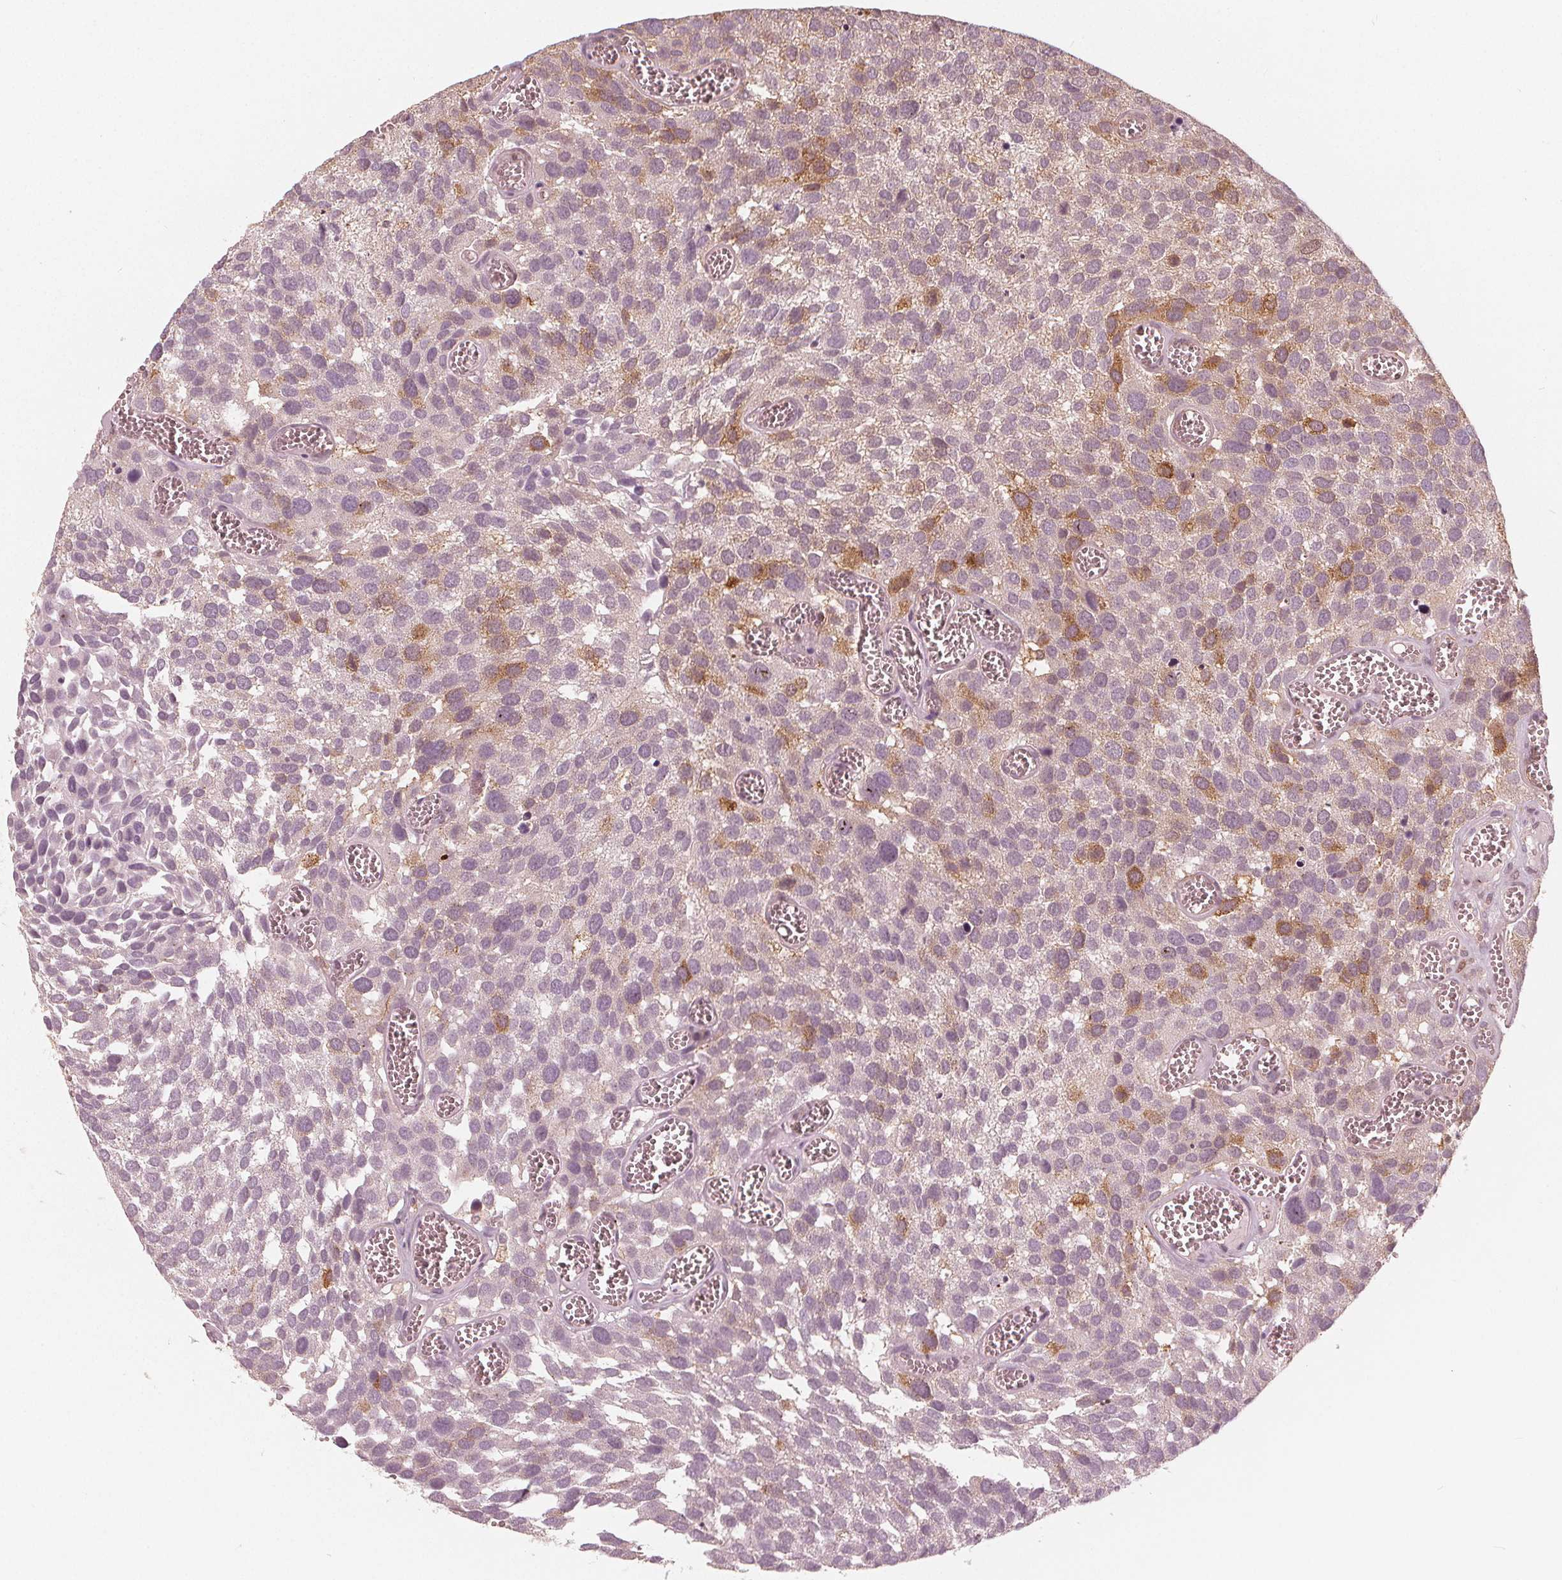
{"staining": {"intensity": "moderate", "quantity": "<25%", "location": "cytoplasmic/membranous,nuclear"}, "tissue": "urothelial cancer", "cell_type": "Tumor cells", "image_type": "cancer", "snomed": [{"axis": "morphology", "description": "Urothelial carcinoma, Low grade"}, {"axis": "topography", "description": "Urinary bladder"}], "caption": "Protein staining demonstrates moderate cytoplasmic/membranous and nuclear expression in about <25% of tumor cells in low-grade urothelial carcinoma.", "gene": "SQSTM1", "patient": {"sex": "female", "age": 69}}